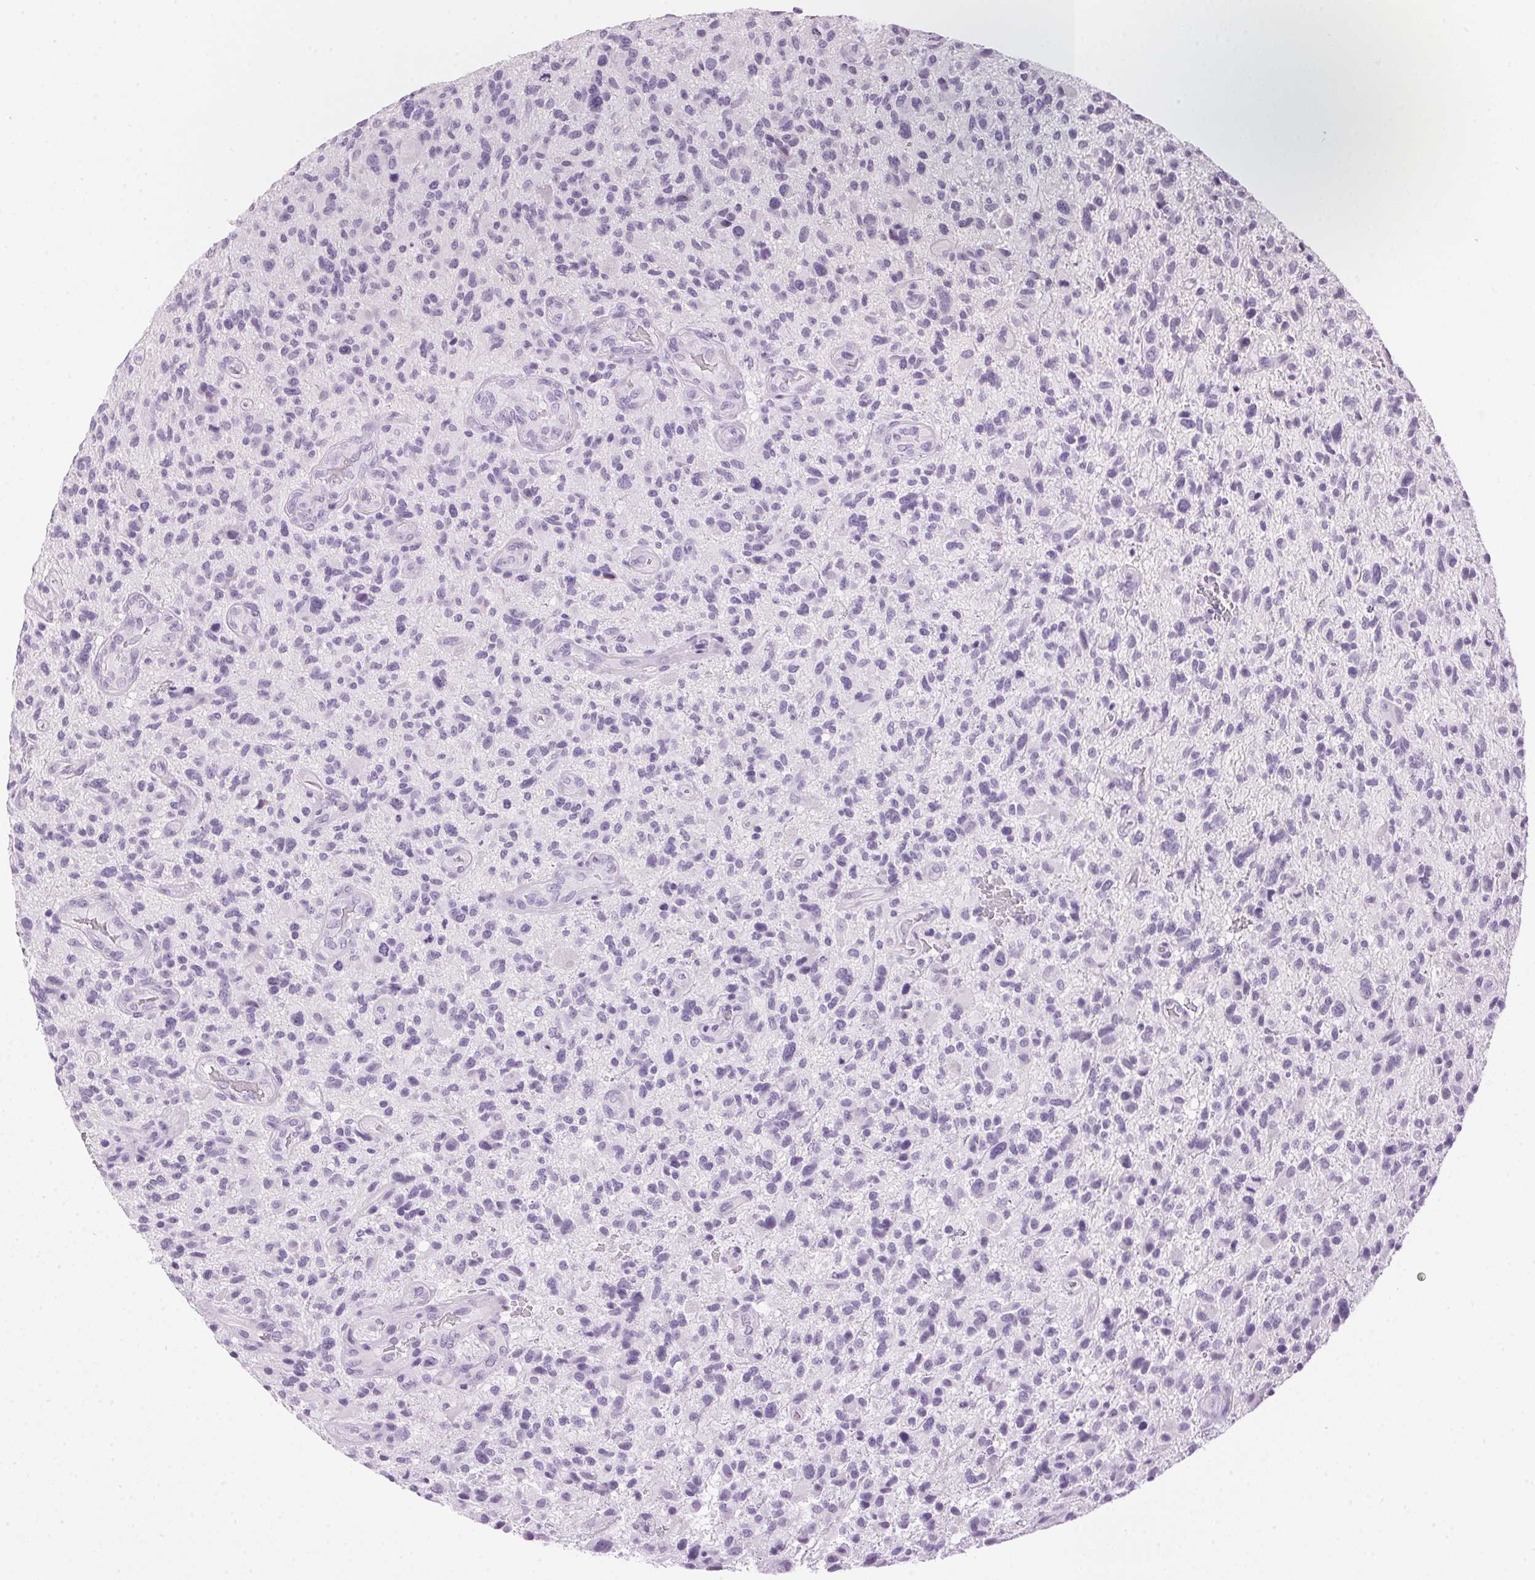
{"staining": {"intensity": "negative", "quantity": "none", "location": "none"}, "tissue": "glioma", "cell_type": "Tumor cells", "image_type": "cancer", "snomed": [{"axis": "morphology", "description": "Glioma, malignant, High grade"}, {"axis": "topography", "description": "Brain"}], "caption": "IHC histopathology image of human glioma stained for a protein (brown), which demonstrates no positivity in tumor cells. Brightfield microscopy of IHC stained with DAB (3,3'-diaminobenzidine) (brown) and hematoxylin (blue), captured at high magnification.", "gene": "SP7", "patient": {"sex": "male", "age": 47}}